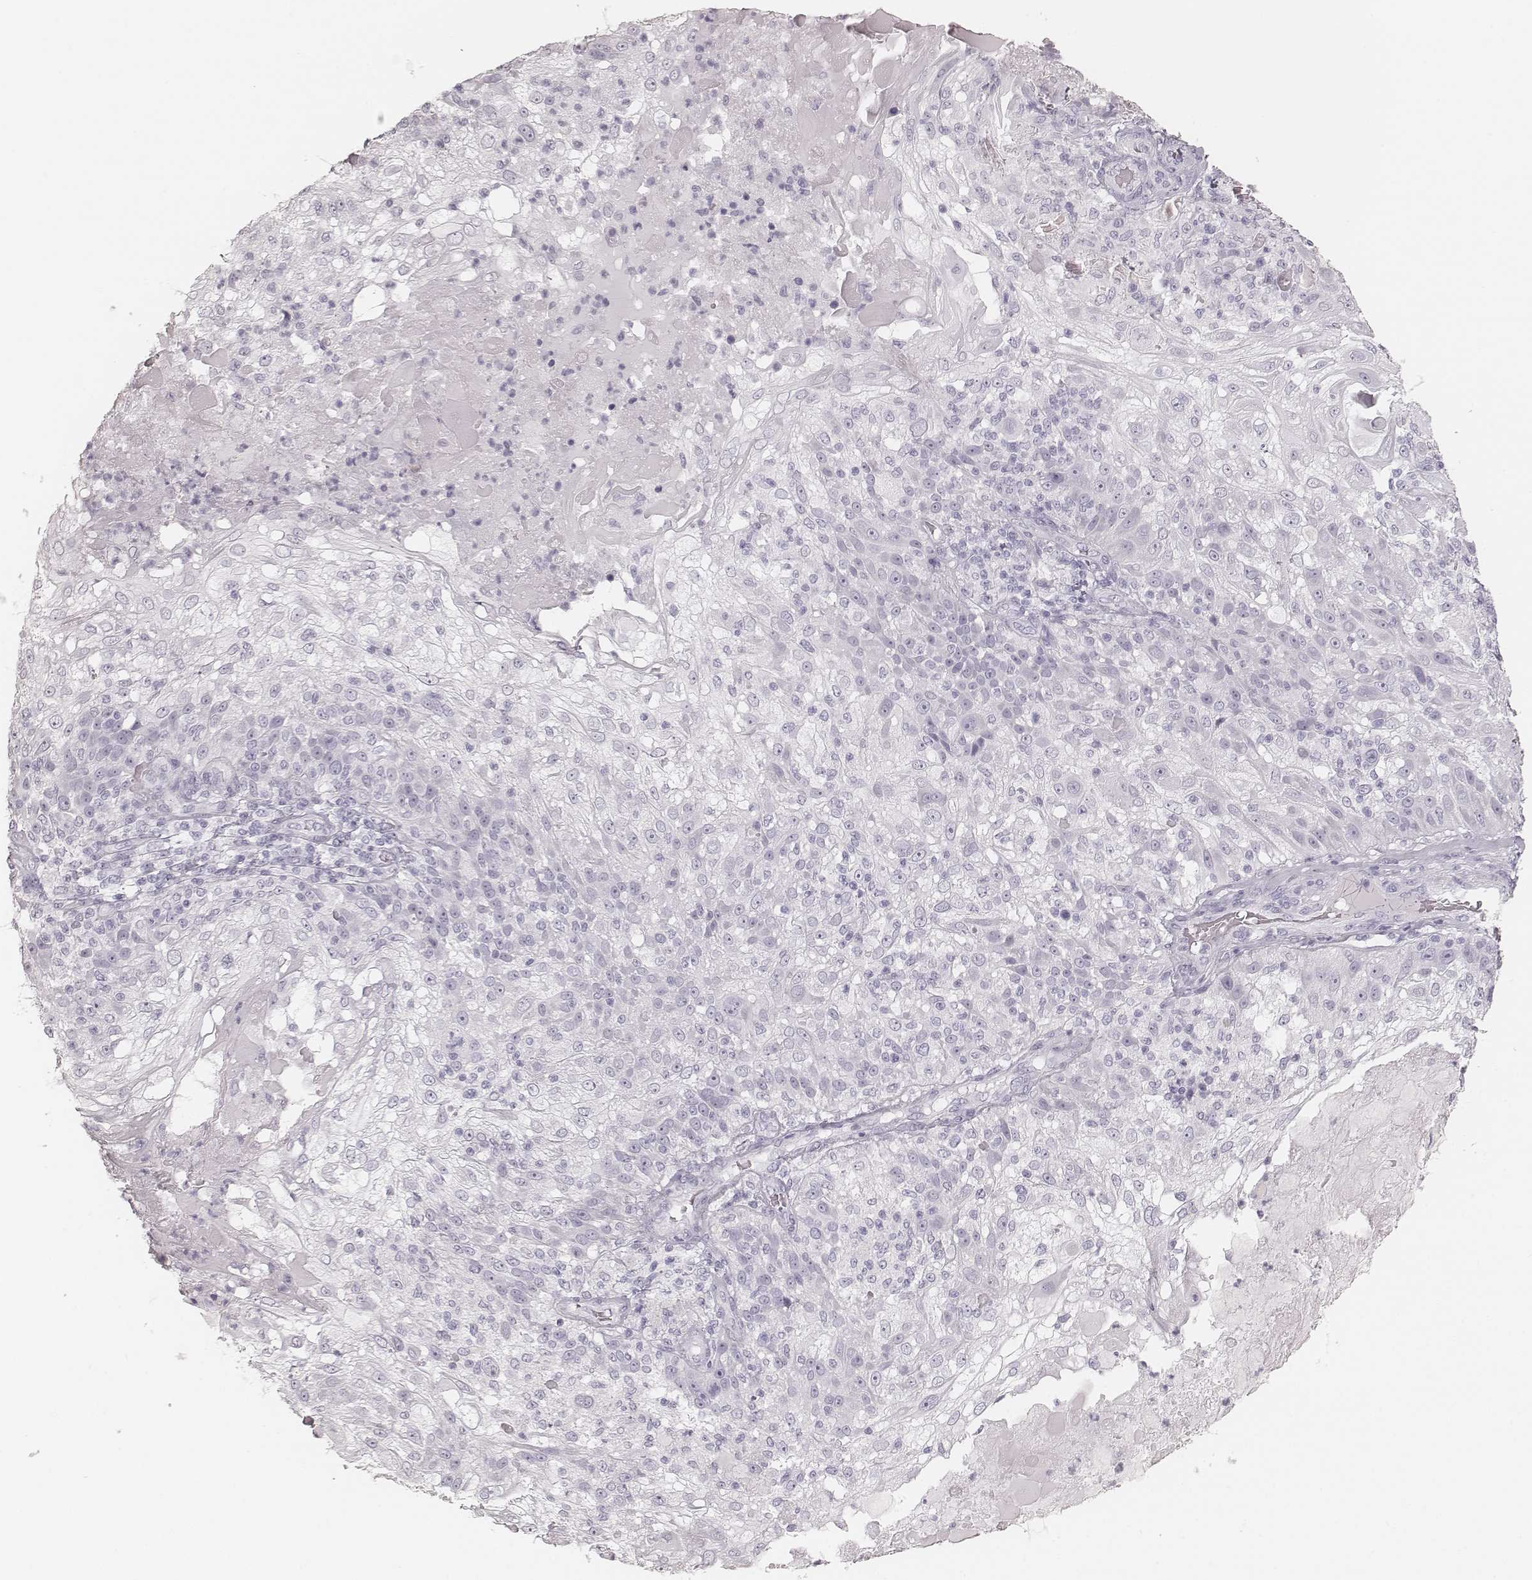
{"staining": {"intensity": "negative", "quantity": "none", "location": "none"}, "tissue": "skin cancer", "cell_type": "Tumor cells", "image_type": "cancer", "snomed": [{"axis": "morphology", "description": "Normal tissue, NOS"}, {"axis": "morphology", "description": "Squamous cell carcinoma, NOS"}, {"axis": "topography", "description": "Skin"}], "caption": "An immunohistochemistry photomicrograph of skin cancer is shown. There is no staining in tumor cells of skin cancer.", "gene": "KRT82", "patient": {"sex": "female", "age": 83}}